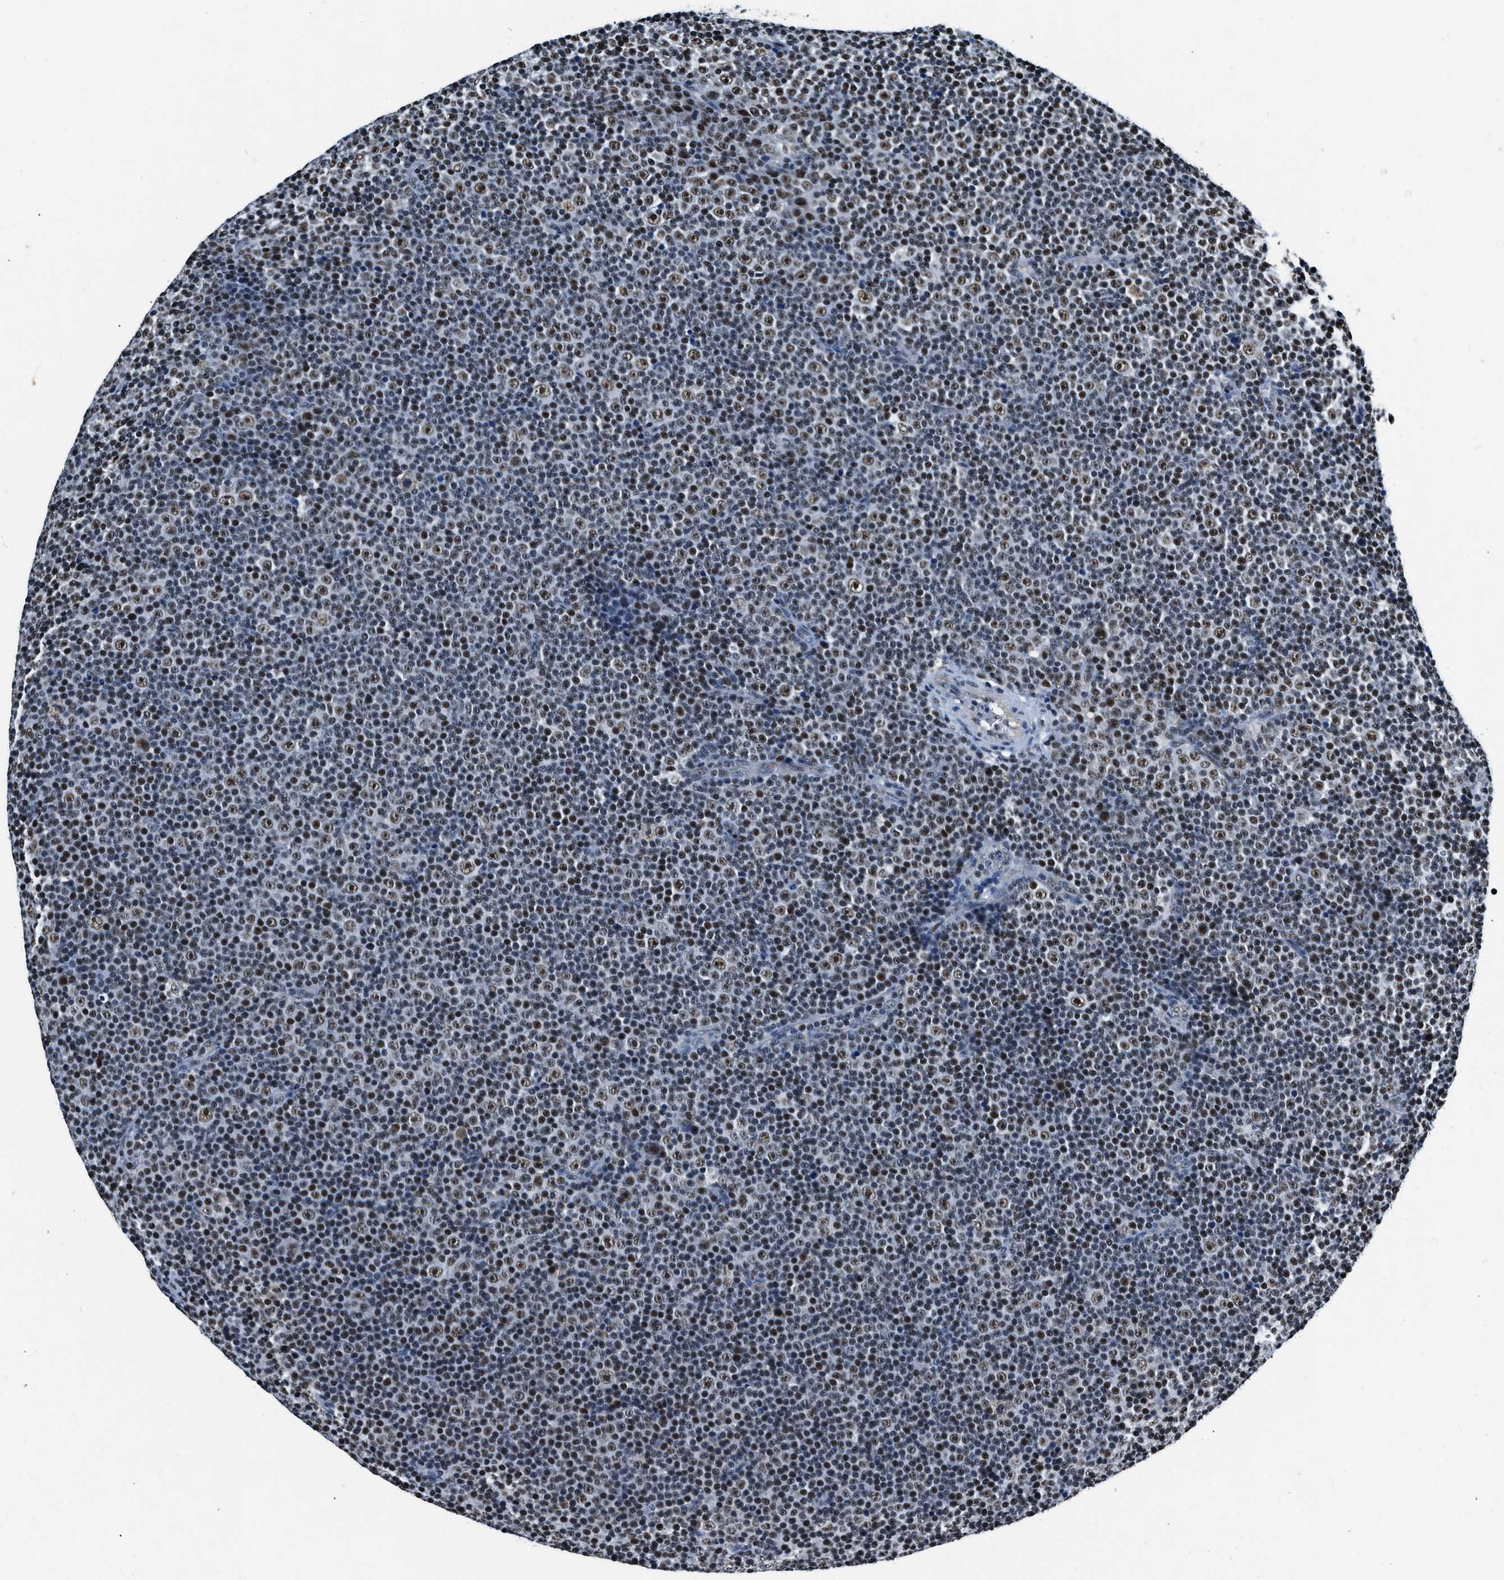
{"staining": {"intensity": "weak", "quantity": "25%-75%", "location": "nuclear"}, "tissue": "lymphoma", "cell_type": "Tumor cells", "image_type": "cancer", "snomed": [{"axis": "morphology", "description": "Malignant lymphoma, non-Hodgkin's type, Low grade"}, {"axis": "topography", "description": "Lymph node"}], "caption": "Immunohistochemical staining of human lymphoma exhibits weak nuclear protein positivity in approximately 25%-75% of tumor cells.", "gene": "CCNE1", "patient": {"sex": "female", "age": 67}}